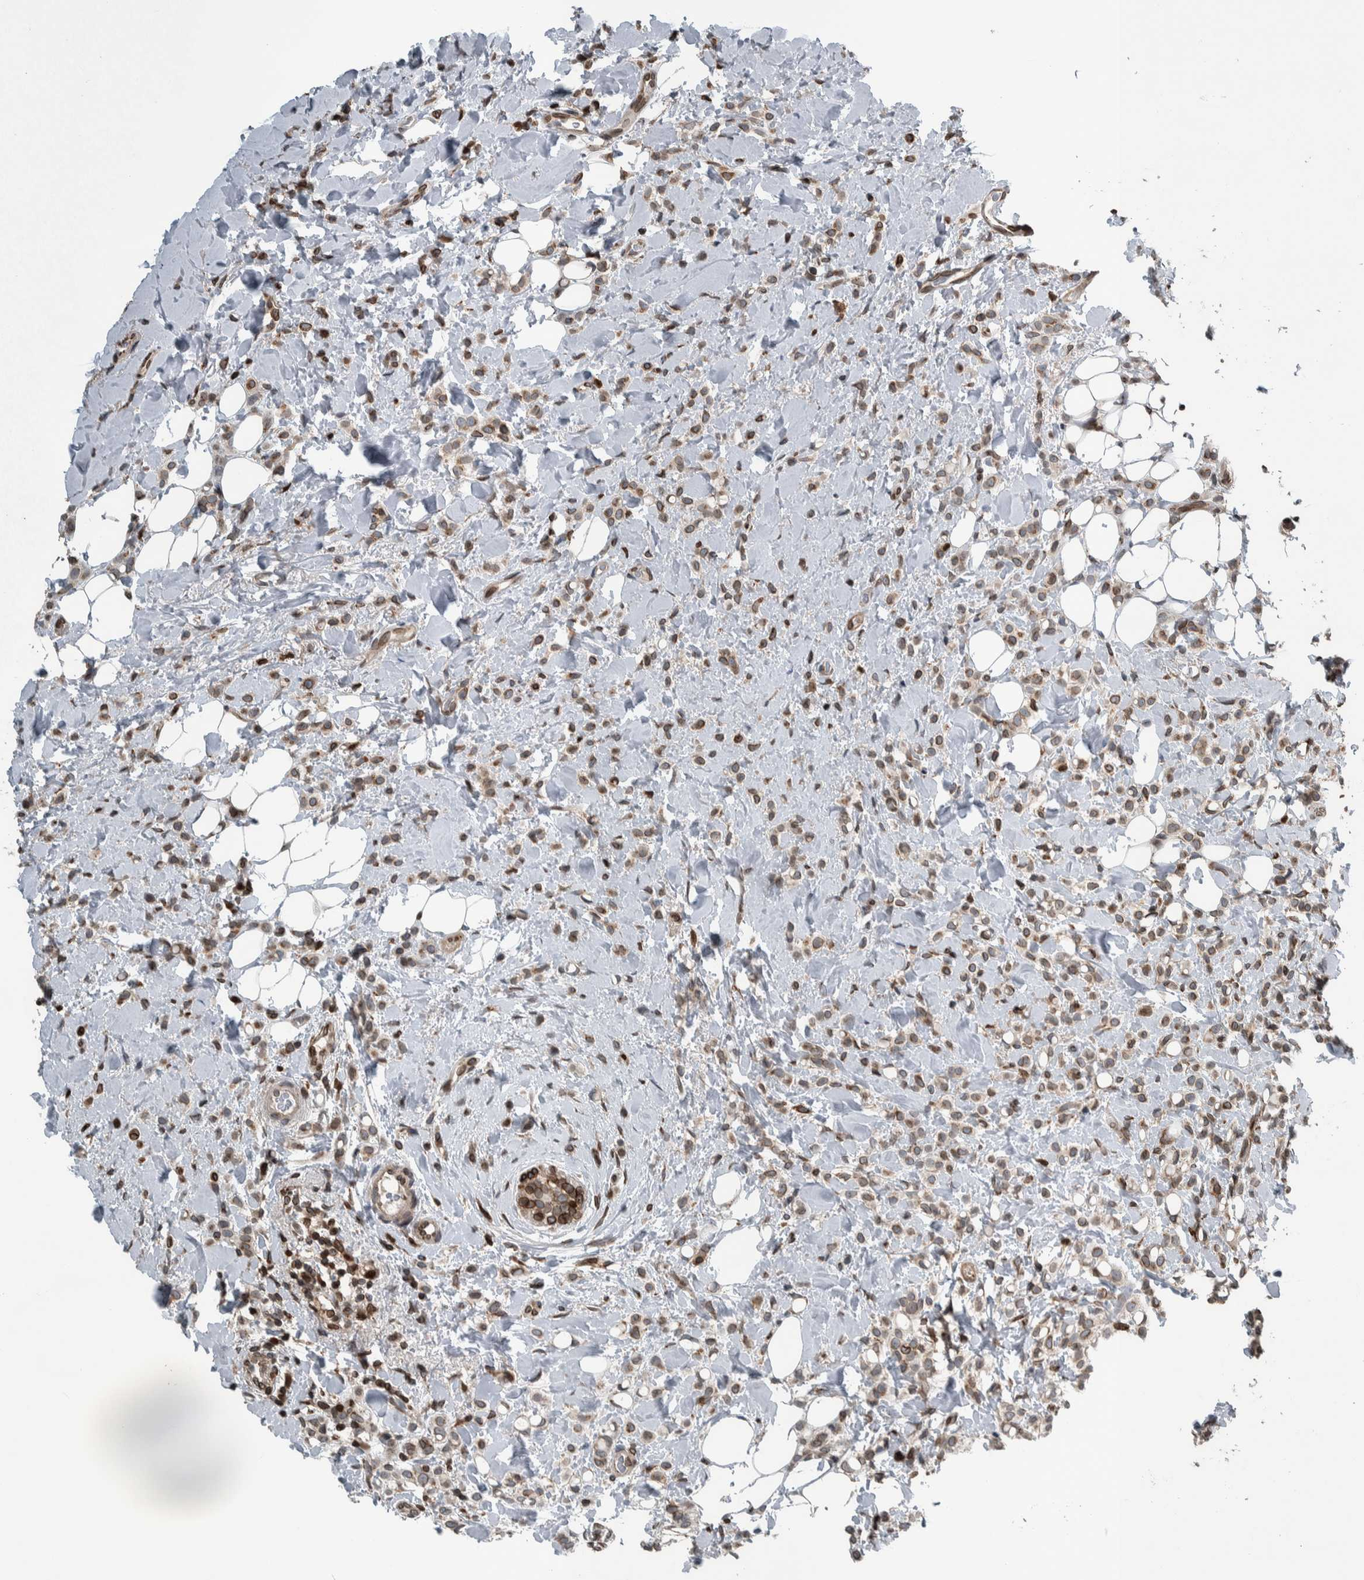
{"staining": {"intensity": "moderate", "quantity": ">75%", "location": "cytoplasmic/membranous,nuclear"}, "tissue": "breast cancer", "cell_type": "Tumor cells", "image_type": "cancer", "snomed": [{"axis": "morphology", "description": "Normal tissue, NOS"}, {"axis": "morphology", "description": "Lobular carcinoma"}, {"axis": "topography", "description": "Breast"}], "caption": "The photomicrograph reveals immunohistochemical staining of breast lobular carcinoma. There is moderate cytoplasmic/membranous and nuclear expression is seen in approximately >75% of tumor cells. (DAB (3,3'-diaminobenzidine) IHC, brown staining for protein, blue staining for nuclei).", "gene": "FAM135B", "patient": {"sex": "female", "age": 50}}